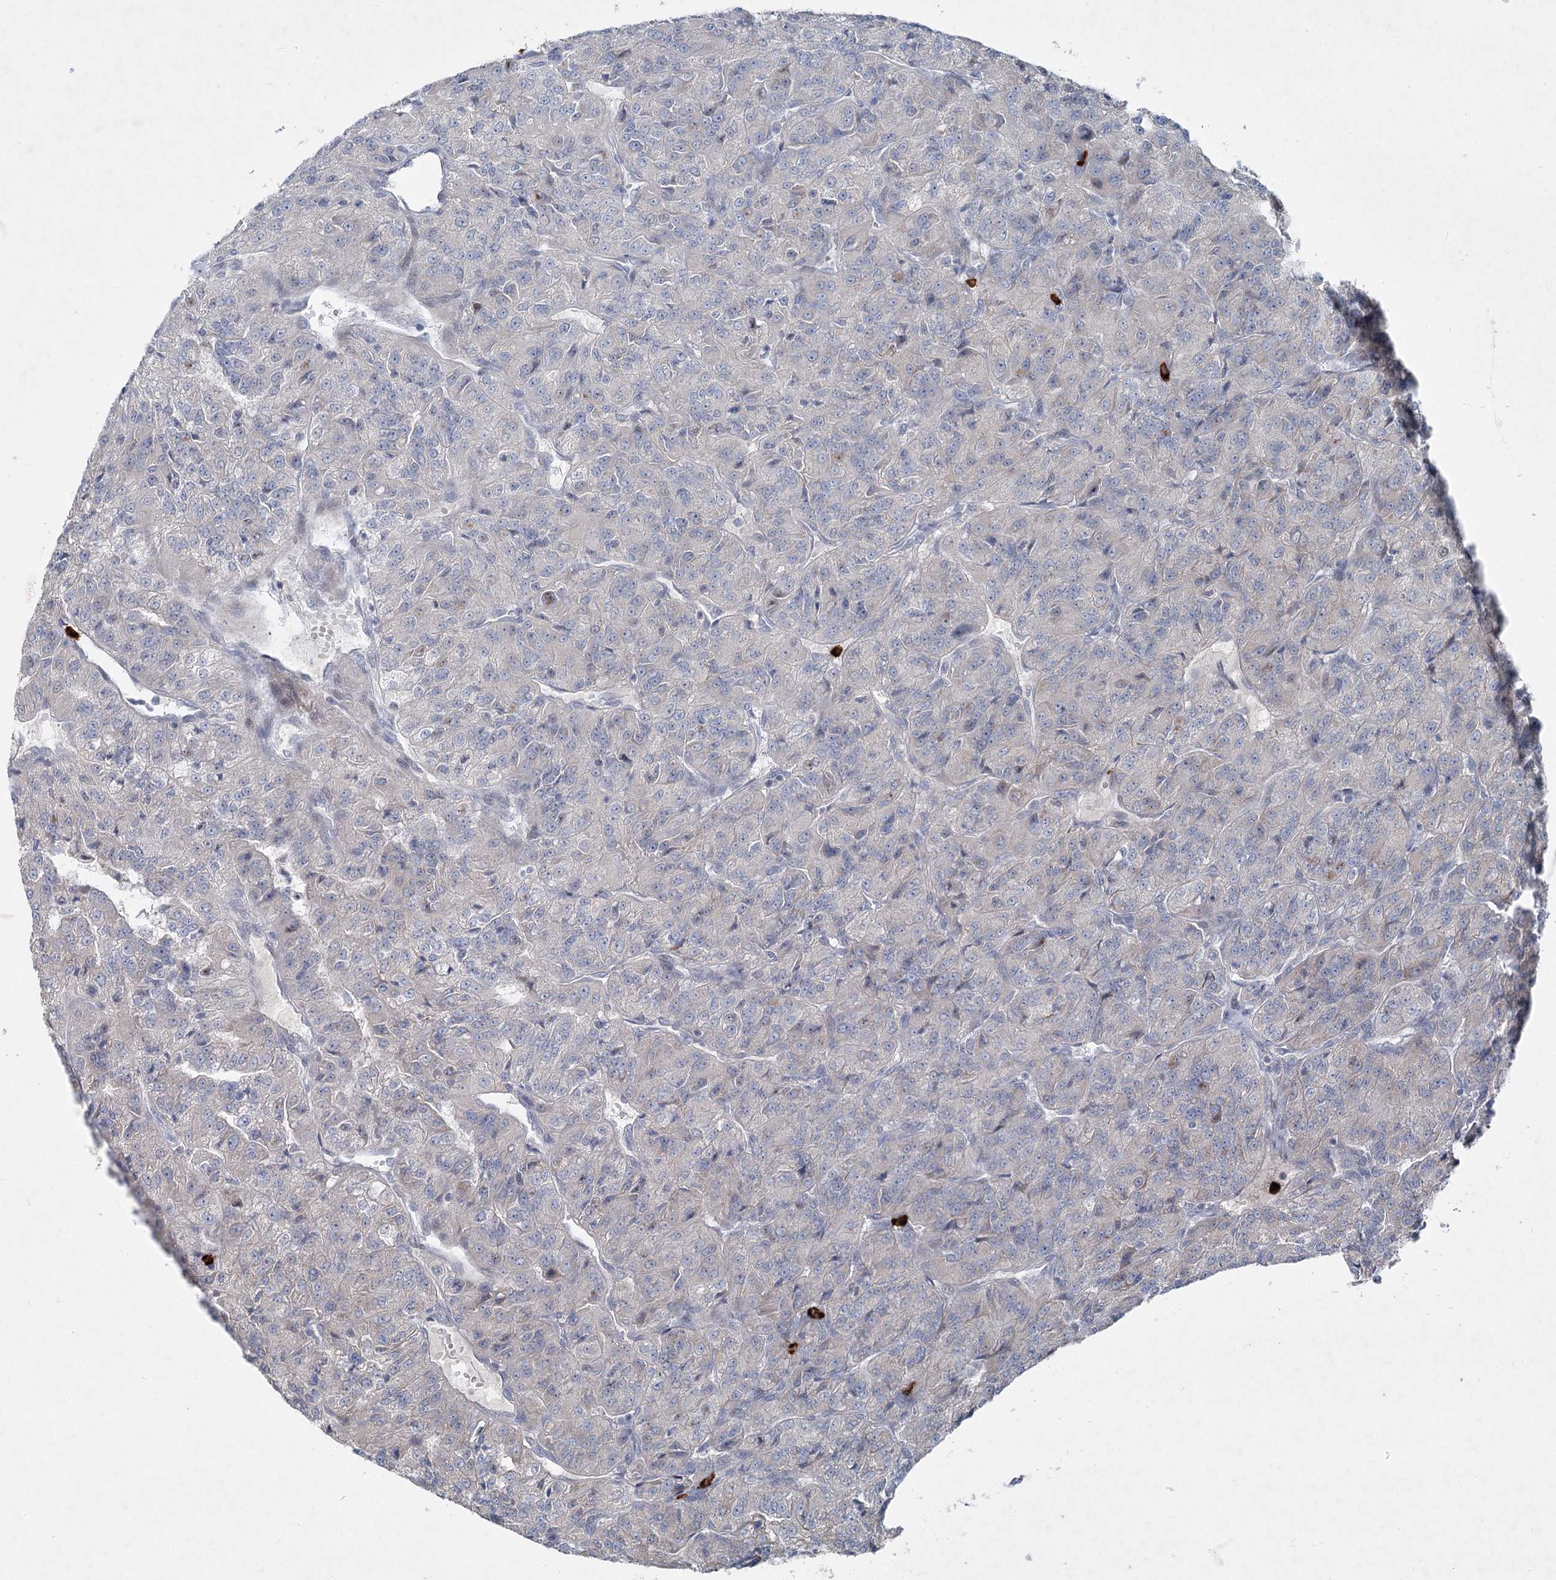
{"staining": {"intensity": "negative", "quantity": "none", "location": "none"}, "tissue": "renal cancer", "cell_type": "Tumor cells", "image_type": "cancer", "snomed": [{"axis": "morphology", "description": "Adenocarcinoma, NOS"}, {"axis": "topography", "description": "Kidney"}], "caption": "A micrograph of renal cancer (adenocarcinoma) stained for a protein reveals no brown staining in tumor cells. (DAB (3,3'-diaminobenzidine) immunohistochemistry with hematoxylin counter stain).", "gene": "PLA2G12A", "patient": {"sex": "female", "age": 63}}